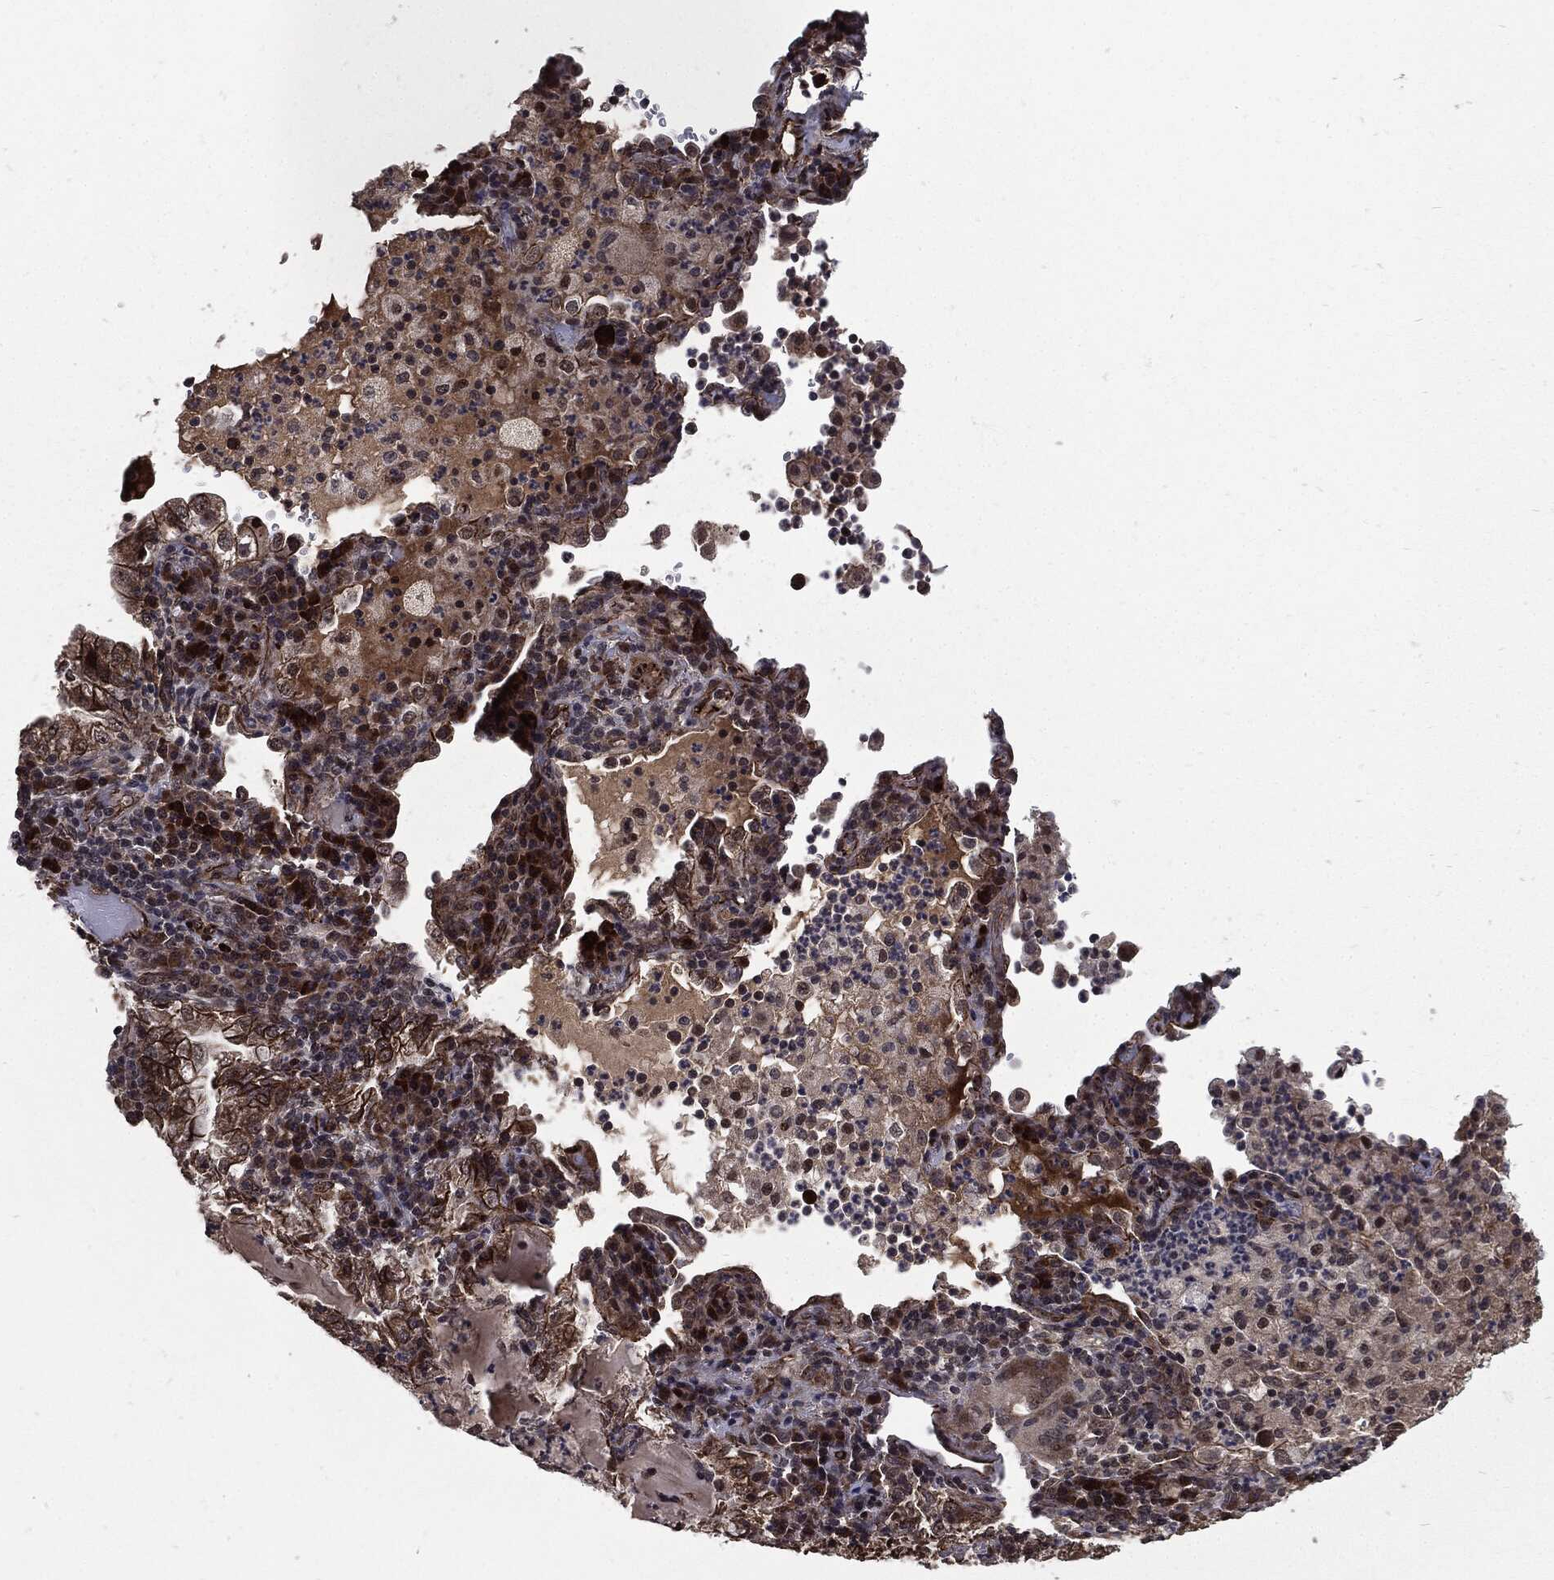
{"staining": {"intensity": "strong", "quantity": ">75%", "location": "cytoplasmic/membranous"}, "tissue": "lung cancer", "cell_type": "Tumor cells", "image_type": "cancer", "snomed": [{"axis": "morphology", "description": "Adenocarcinoma, NOS"}, {"axis": "topography", "description": "Lung"}], "caption": "Lung adenocarcinoma stained for a protein (brown) reveals strong cytoplasmic/membranous positive expression in approximately >75% of tumor cells.", "gene": "PTPA", "patient": {"sex": "female", "age": 73}}